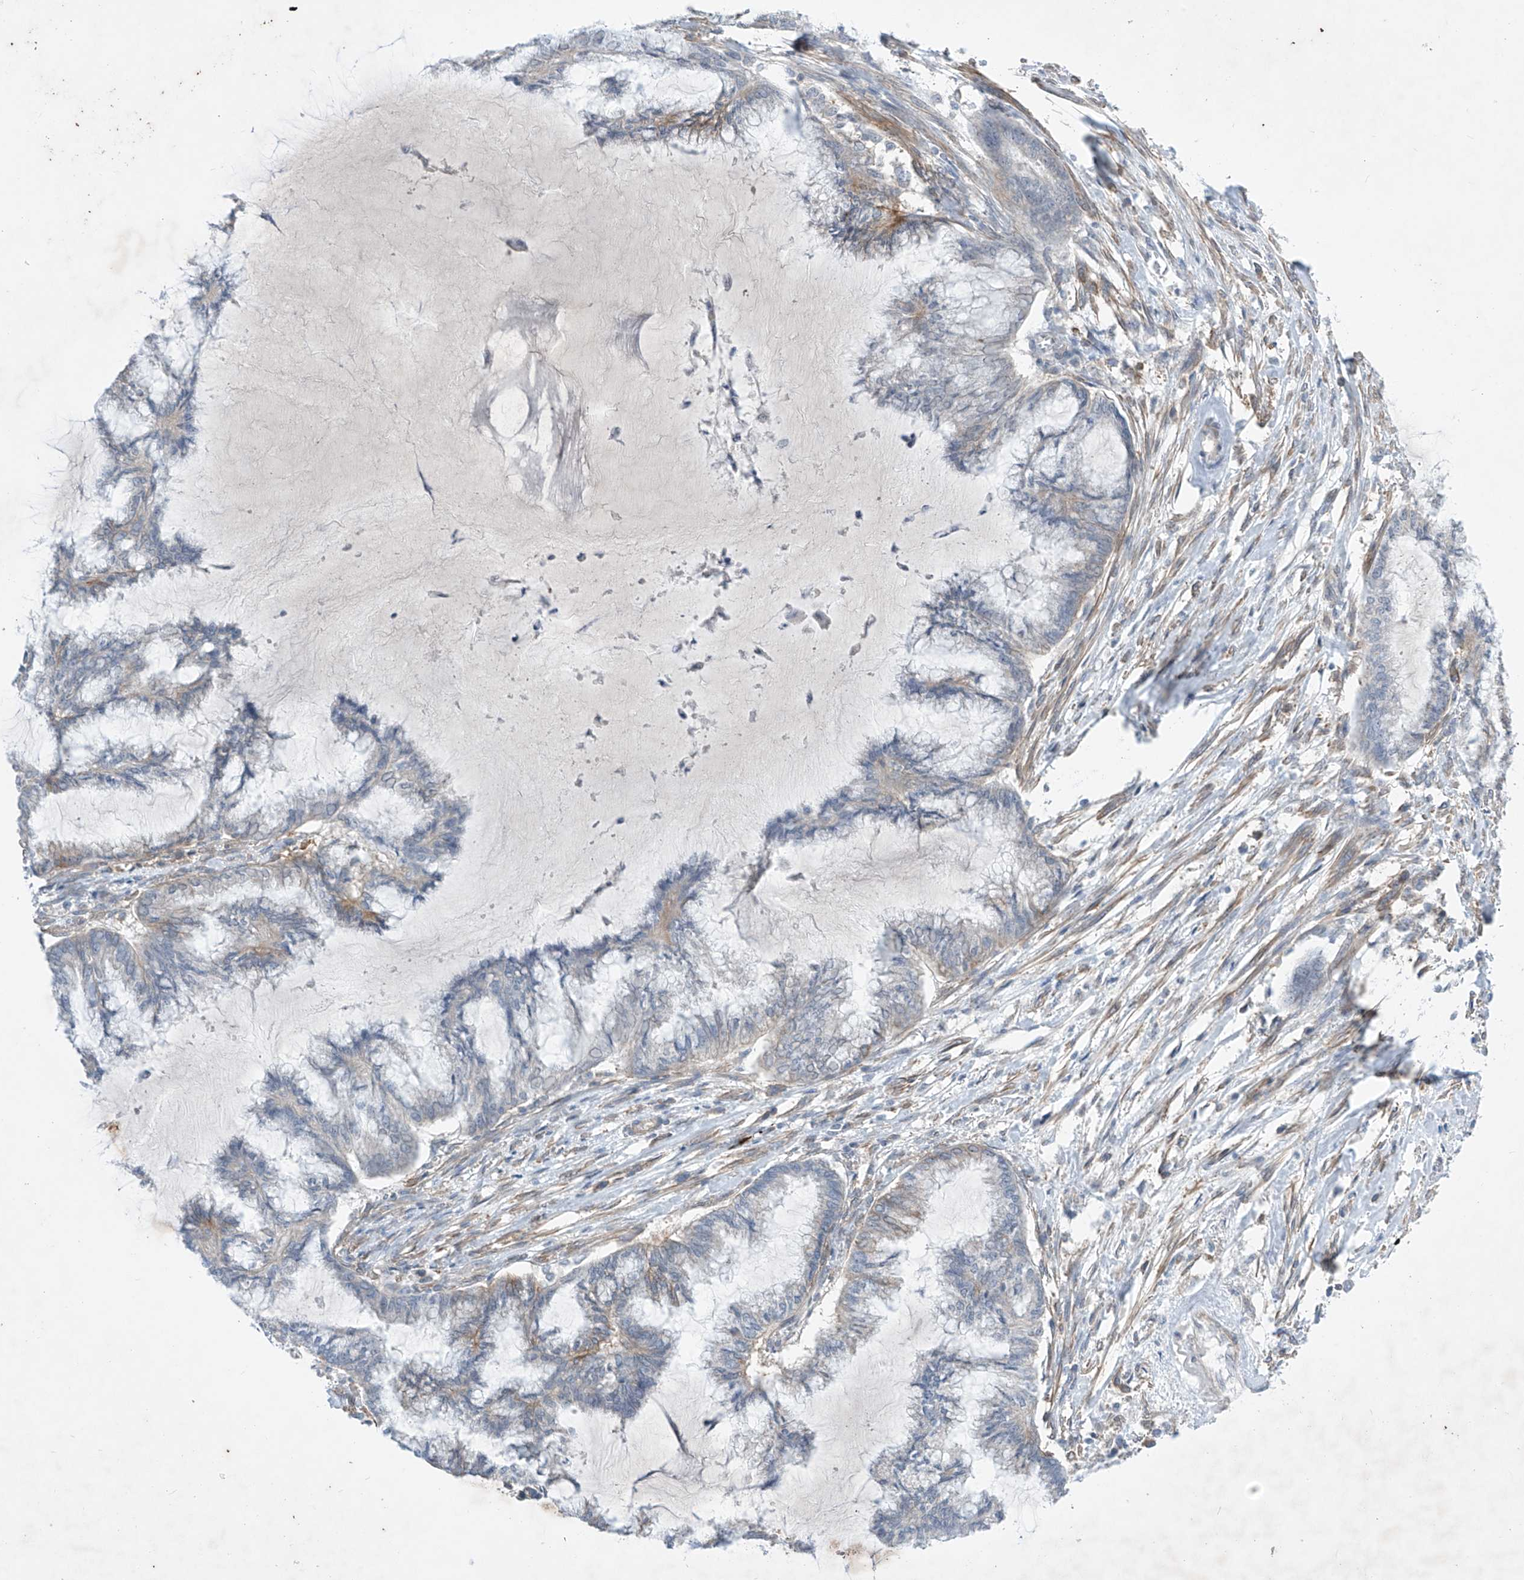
{"staining": {"intensity": "weak", "quantity": "<25%", "location": "cytoplasmic/membranous"}, "tissue": "endometrial cancer", "cell_type": "Tumor cells", "image_type": "cancer", "snomed": [{"axis": "morphology", "description": "Adenocarcinoma, NOS"}, {"axis": "topography", "description": "Endometrium"}], "caption": "Photomicrograph shows no significant protein positivity in tumor cells of endometrial adenocarcinoma.", "gene": "ABLIM2", "patient": {"sex": "female", "age": 86}}